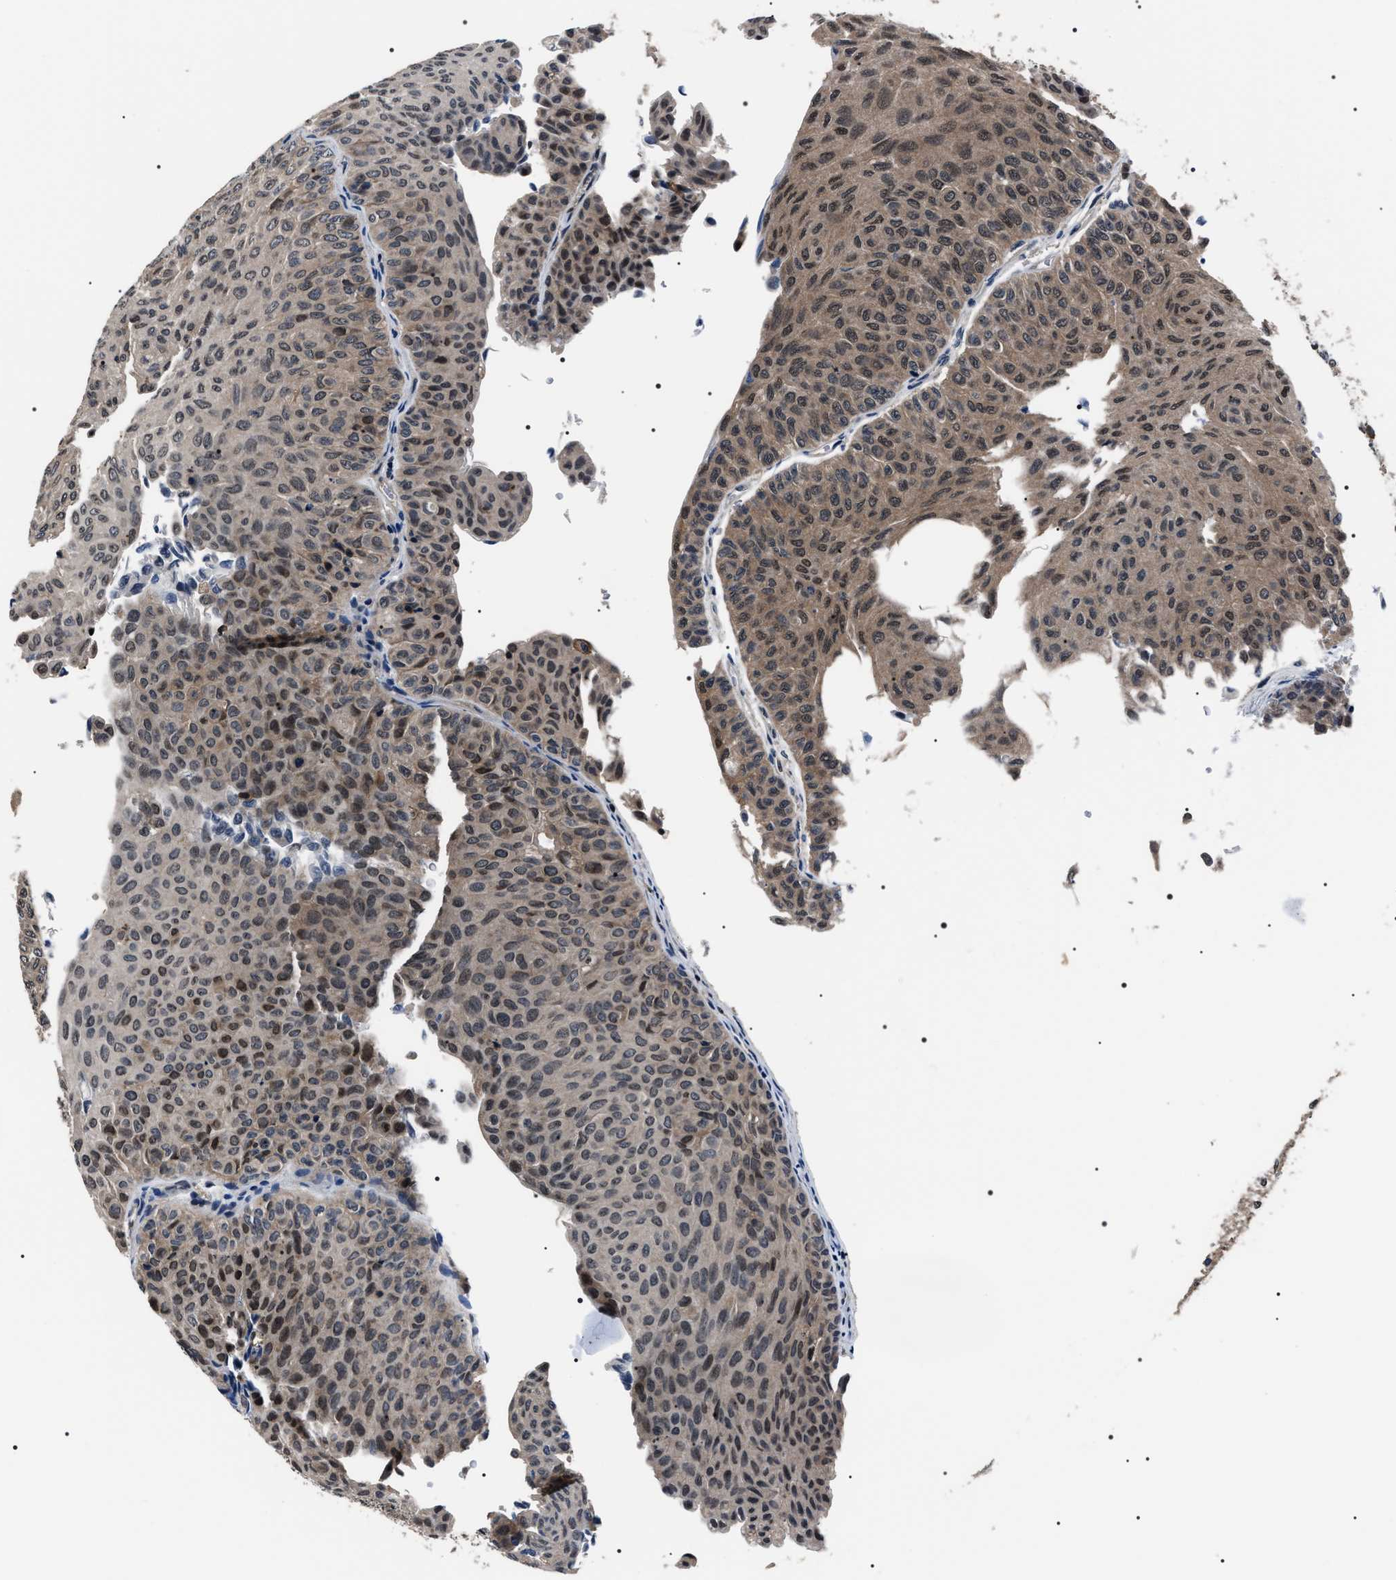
{"staining": {"intensity": "weak", "quantity": ">75%", "location": "cytoplasmic/membranous,nuclear"}, "tissue": "urothelial cancer", "cell_type": "Tumor cells", "image_type": "cancer", "snomed": [{"axis": "morphology", "description": "Urothelial carcinoma, Low grade"}, {"axis": "topography", "description": "Urinary bladder"}], "caption": "IHC histopathology image of neoplastic tissue: urothelial cancer stained using IHC demonstrates low levels of weak protein expression localized specifically in the cytoplasmic/membranous and nuclear of tumor cells, appearing as a cytoplasmic/membranous and nuclear brown color.", "gene": "SIPA1", "patient": {"sex": "male", "age": 78}}